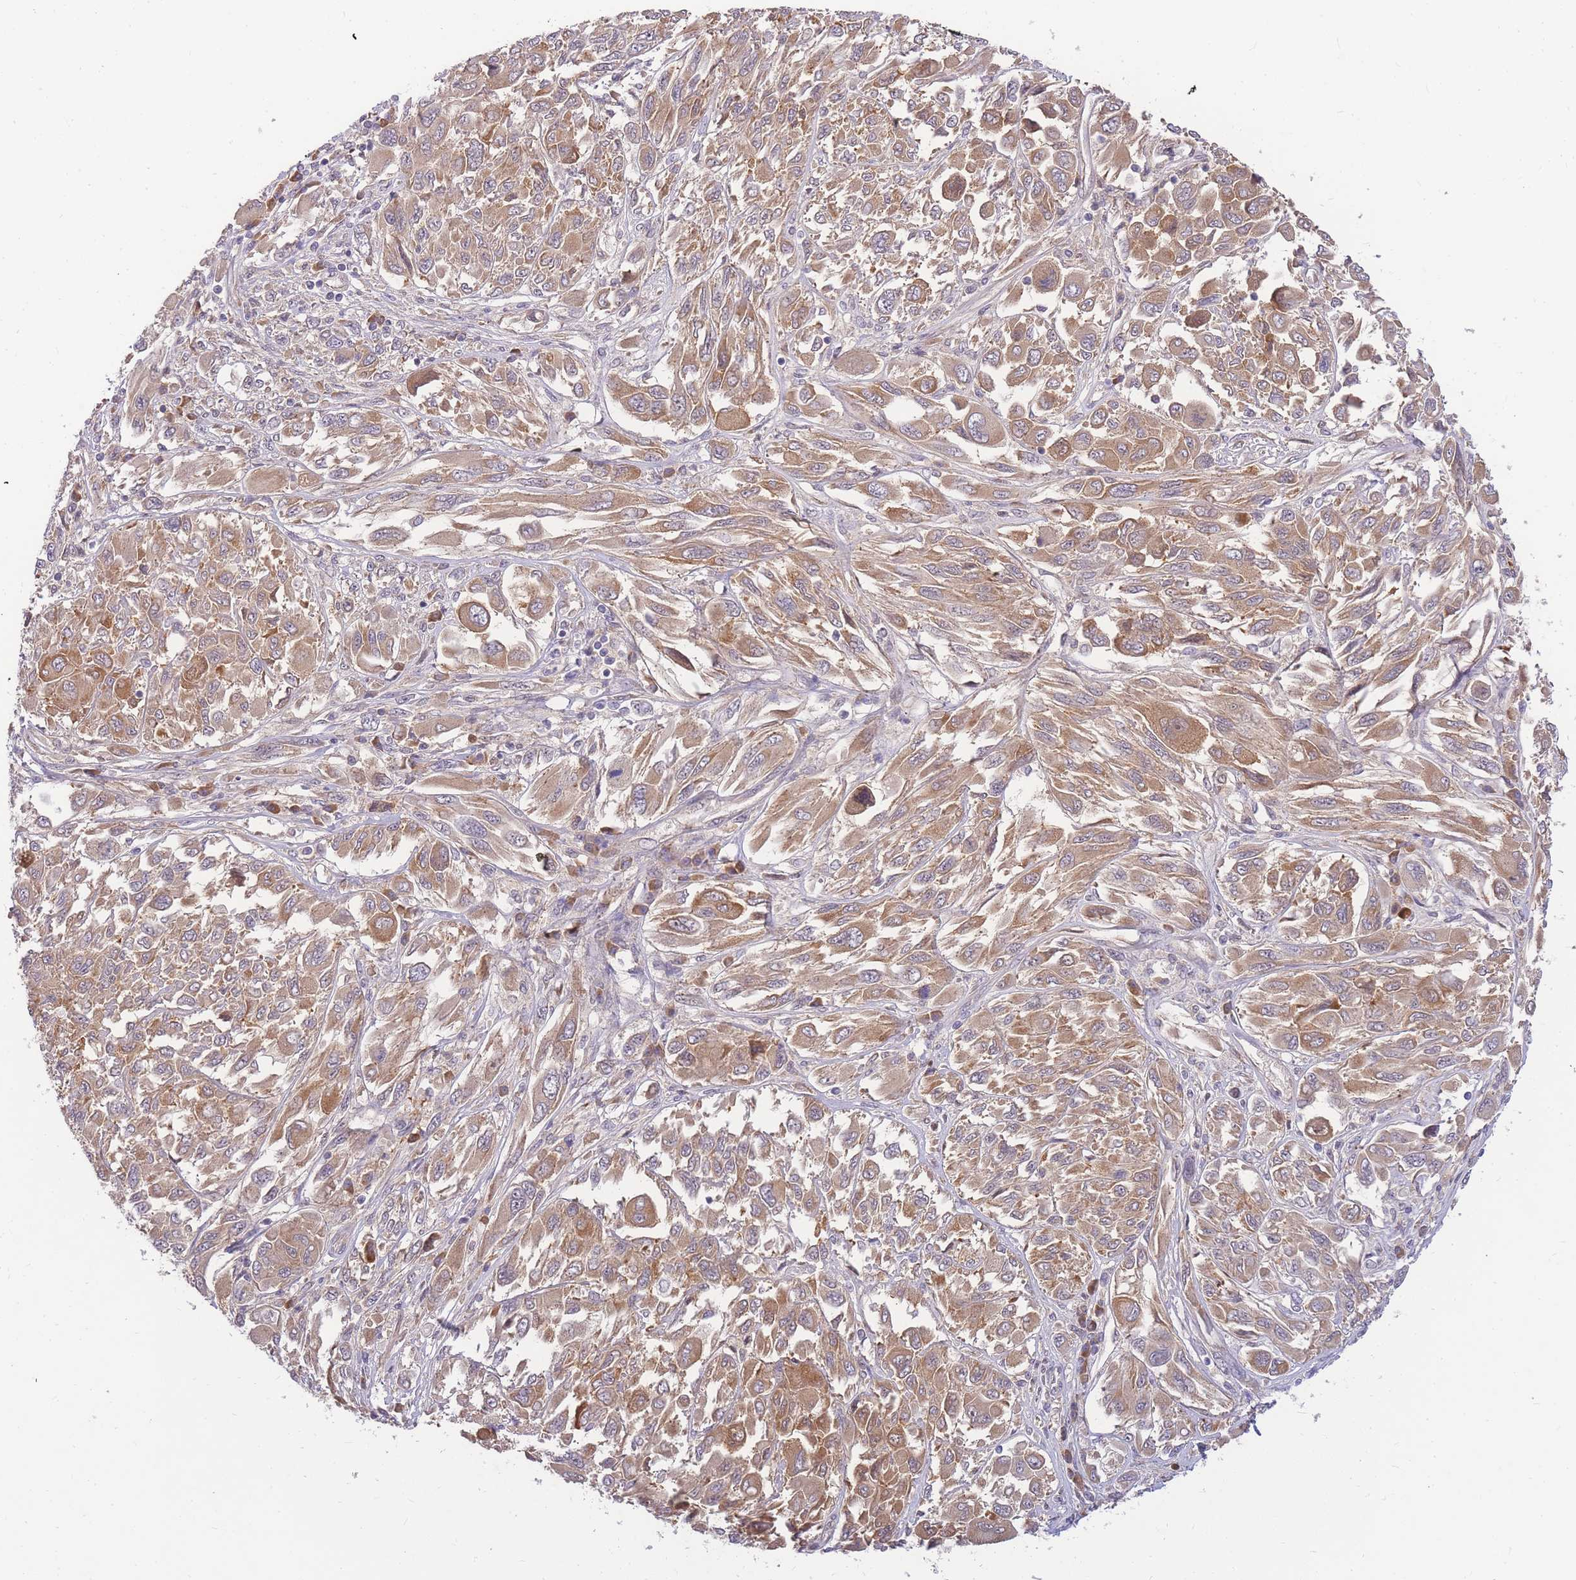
{"staining": {"intensity": "moderate", "quantity": ">75%", "location": "cytoplasmic/membranous"}, "tissue": "melanoma", "cell_type": "Tumor cells", "image_type": "cancer", "snomed": [{"axis": "morphology", "description": "Malignant melanoma, NOS"}, {"axis": "topography", "description": "Skin"}], "caption": "High-power microscopy captured an immunohistochemistry image of melanoma, revealing moderate cytoplasmic/membranous positivity in approximately >75% of tumor cells.", "gene": "ZNF577", "patient": {"sex": "female", "age": 91}}